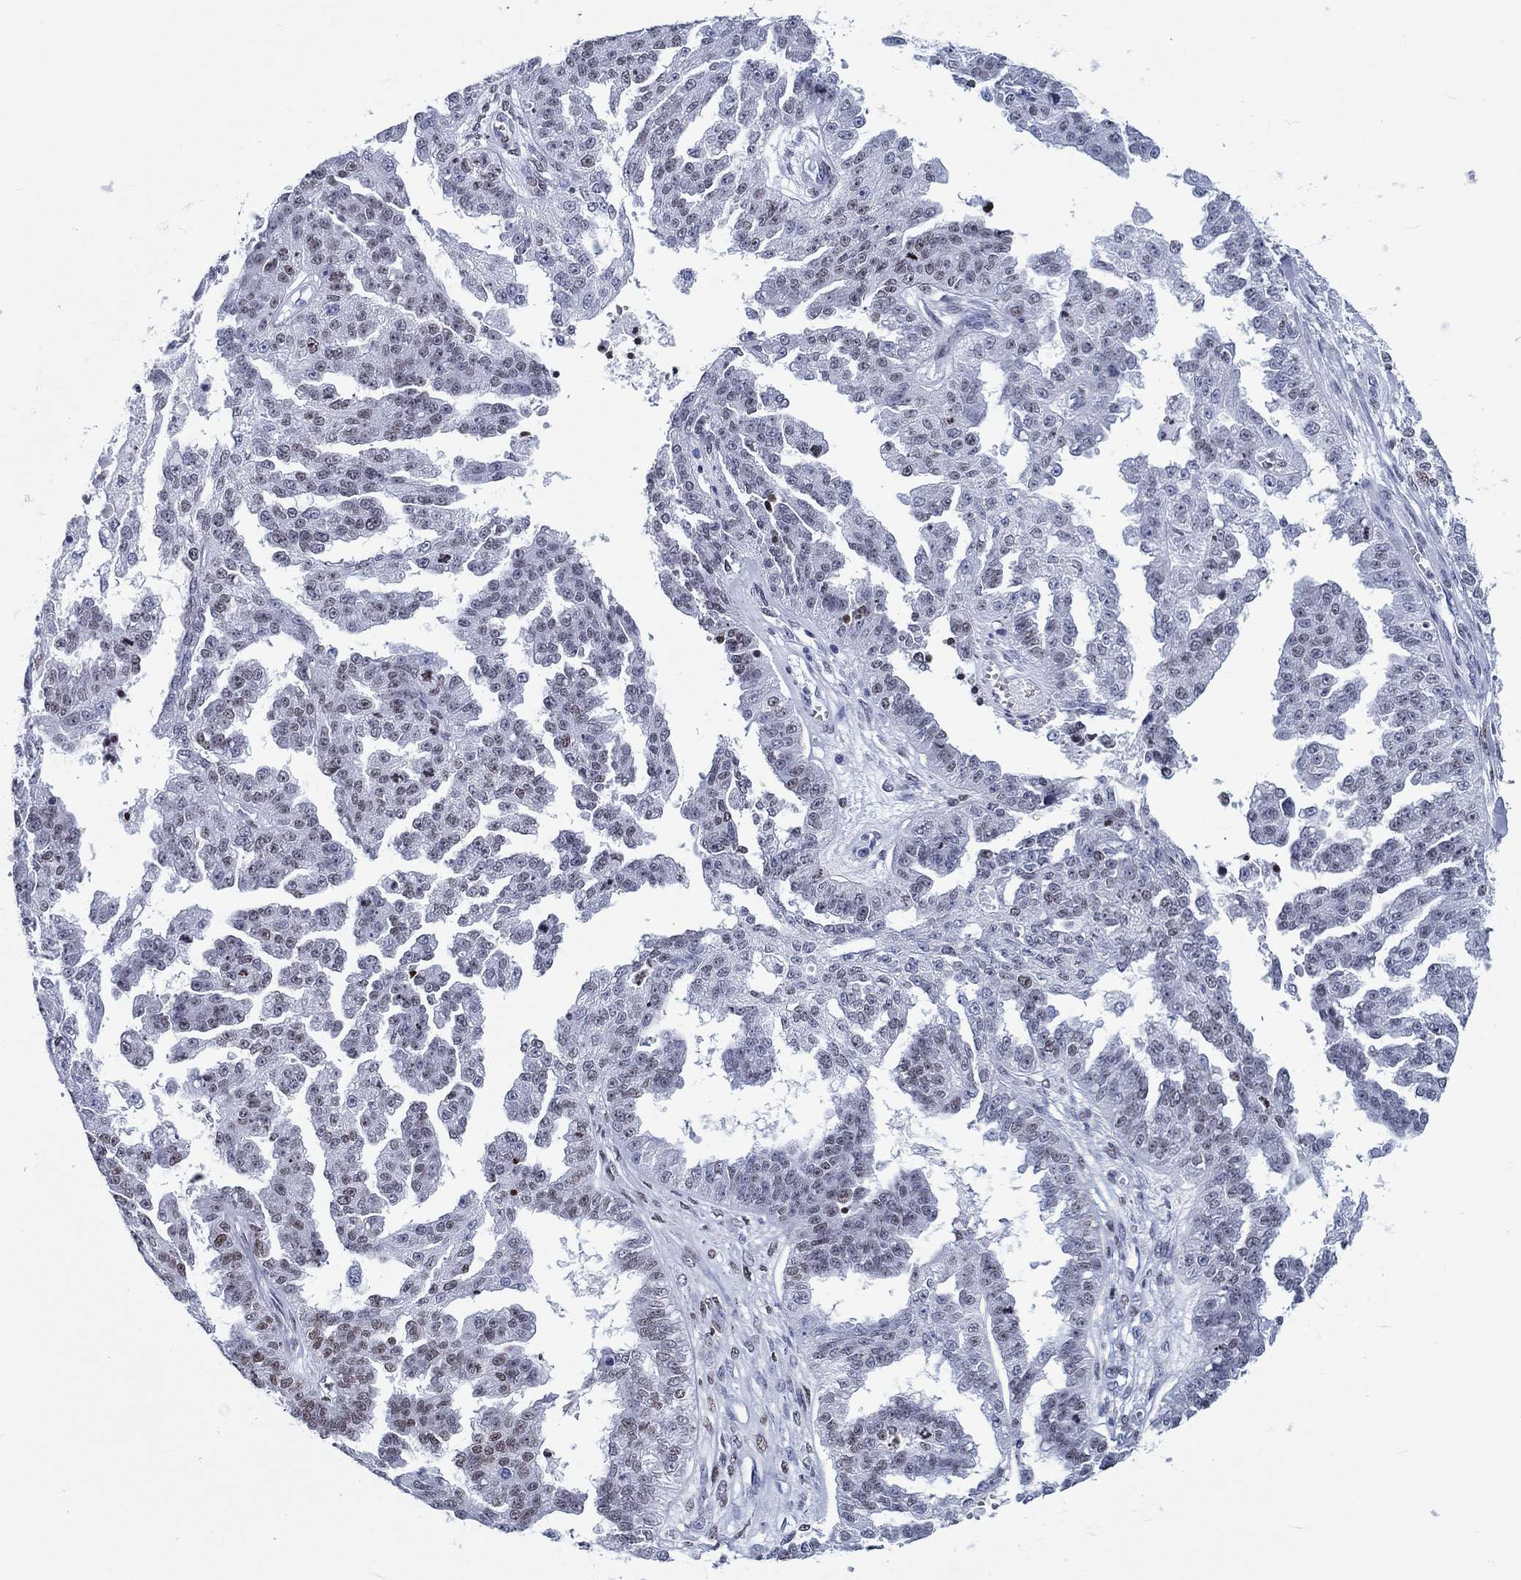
{"staining": {"intensity": "weak", "quantity": "25%-75%", "location": "nuclear"}, "tissue": "ovarian cancer", "cell_type": "Tumor cells", "image_type": "cancer", "snomed": [{"axis": "morphology", "description": "Cystadenocarcinoma, serous, NOS"}, {"axis": "topography", "description": "Ovary"}], "caption": "Tumor cells exhibit weak nuclear staining in approximately 25%-75% of cells in ovarian cancer (serous cystadenocarcinoma).", "gene": "H1-1", "patient": {"sex": "female", "age": 58}}